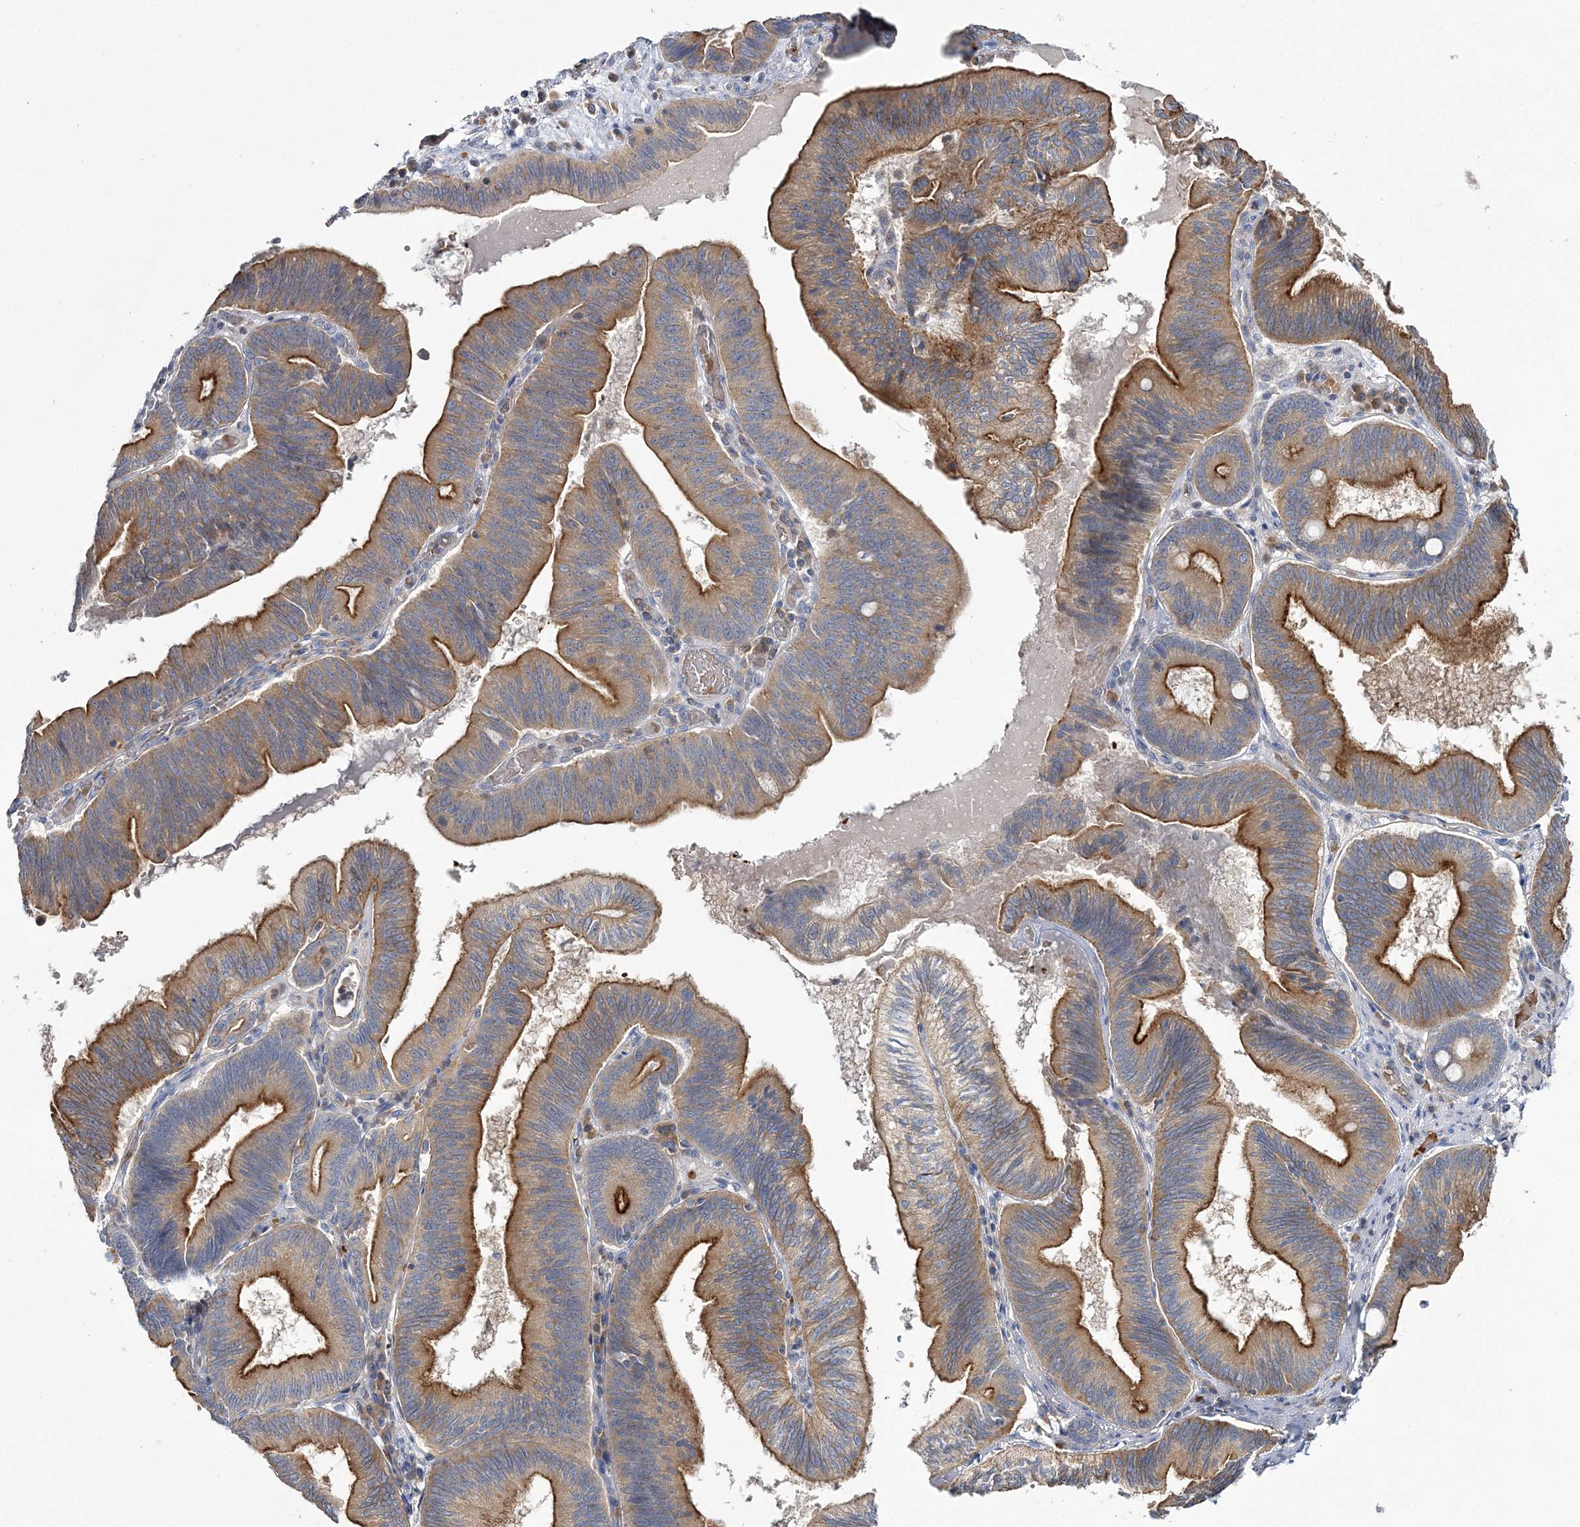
{"staining": {"intensity": "moderate", "quantity": ">75%", "location": "cytoplasmic/membranous"}, "tissue": "pancreatic cancer", "cell_type": "Tumor cells", "image_type": "cancer", "snomed": [{"axis": "morphology", "description": "Adenocarcinoma, NOS"}, {"axis": "topography", "description": "Pancreas"}], "caption": "An image showing moderate cytoplasmic/membranous positivity in approximately >75% of tumor cells in pancreatic cancer (adenocarcinoma), as visualized by brown immunohistochemical staining.", "gene": "ATP11B", "patient": {"sex": "male", "age": 82}}